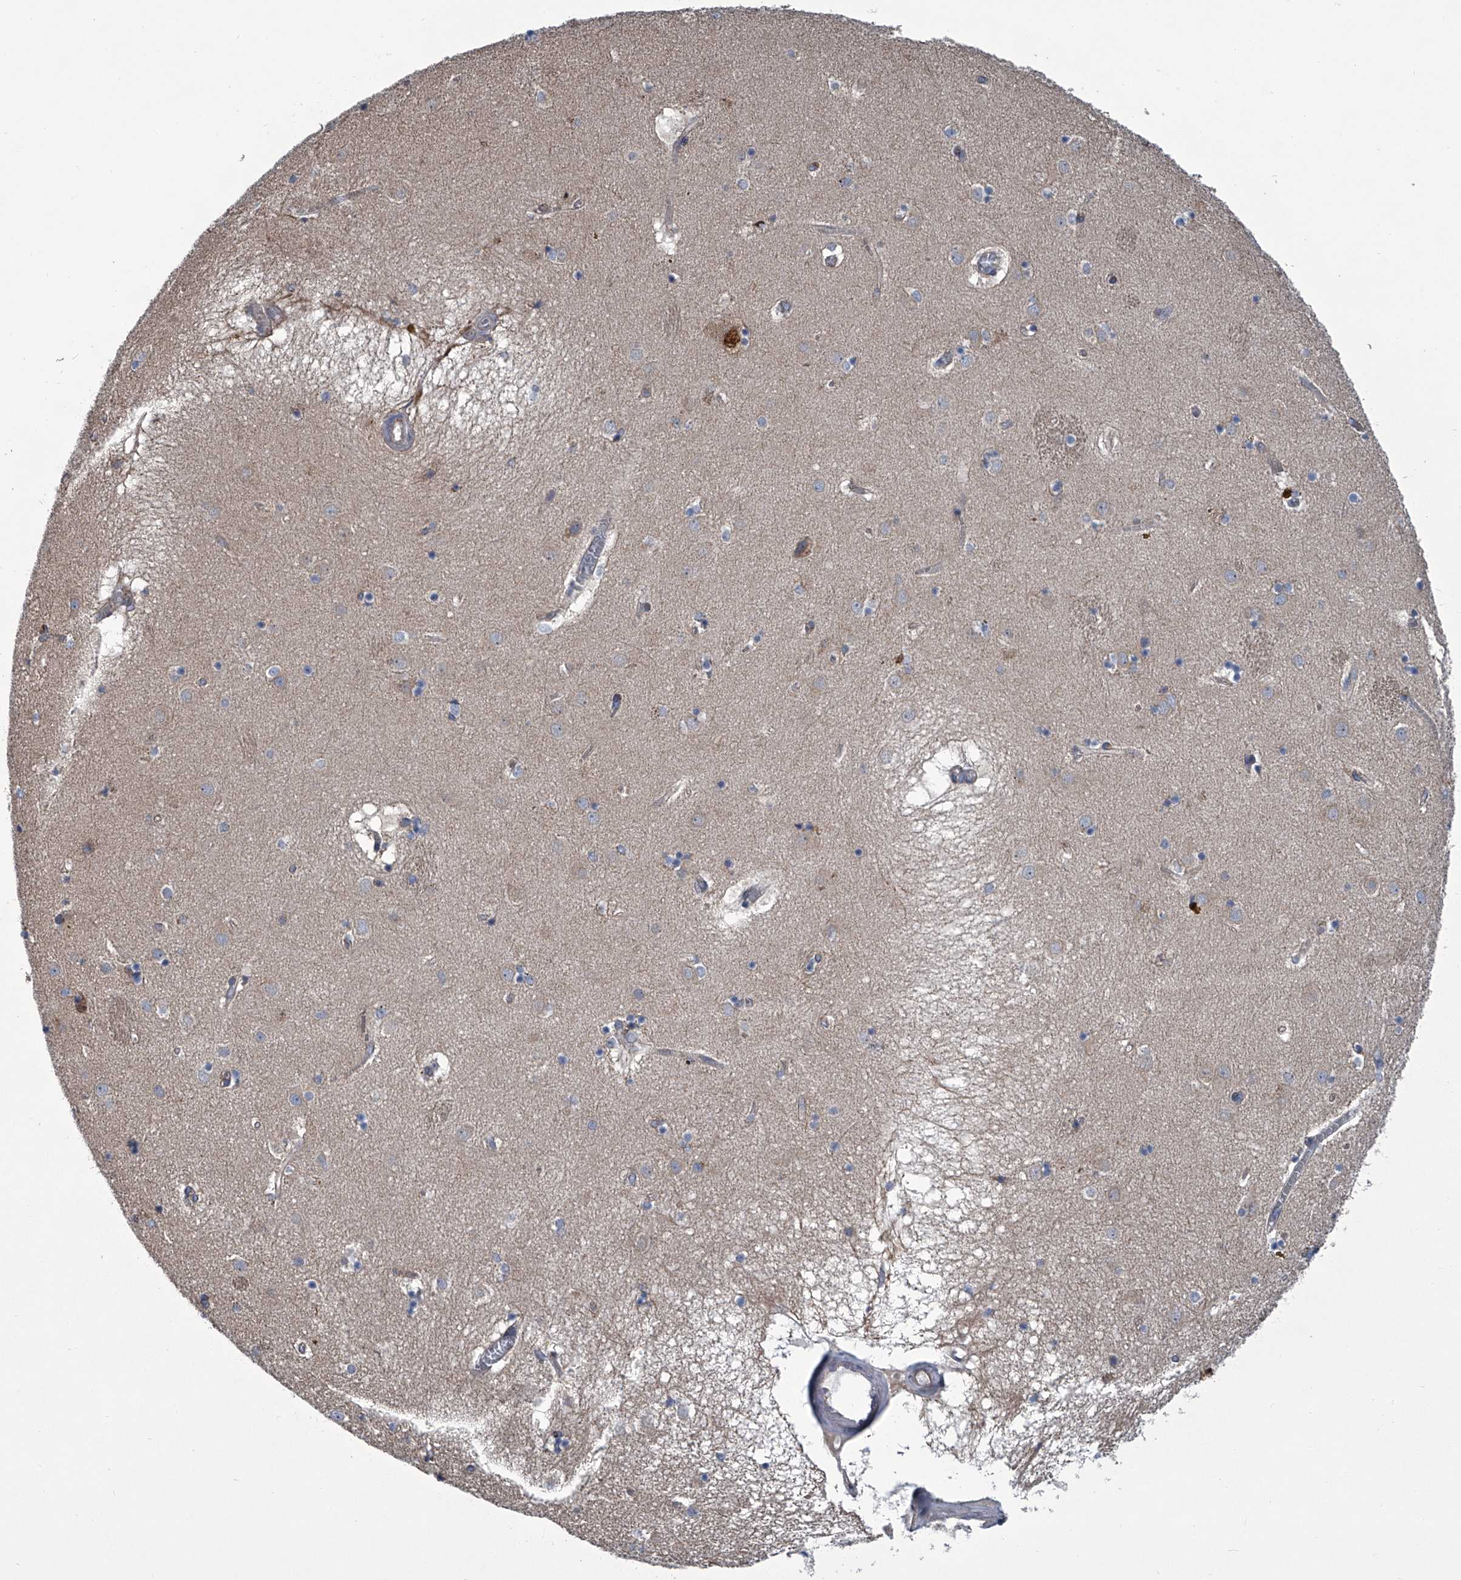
{"staining": {"intensity": "negative", "quantity": "none", "location": "none"}, "tissue": "caudate", "cell_type": "Glial cells", "image_type": "normal", "snomed": [{"axis": "morphology", "description": "Normal tissue, NOS"}, {"axis": "topography", "description": "Lateral ventricle wall"}], "caption": "Immunohistochemical staining of normal caudate demonstrates no significant staining in glial cells.", "gene": "ABCG1", "patient": {"sex": "male", "age": 70}}